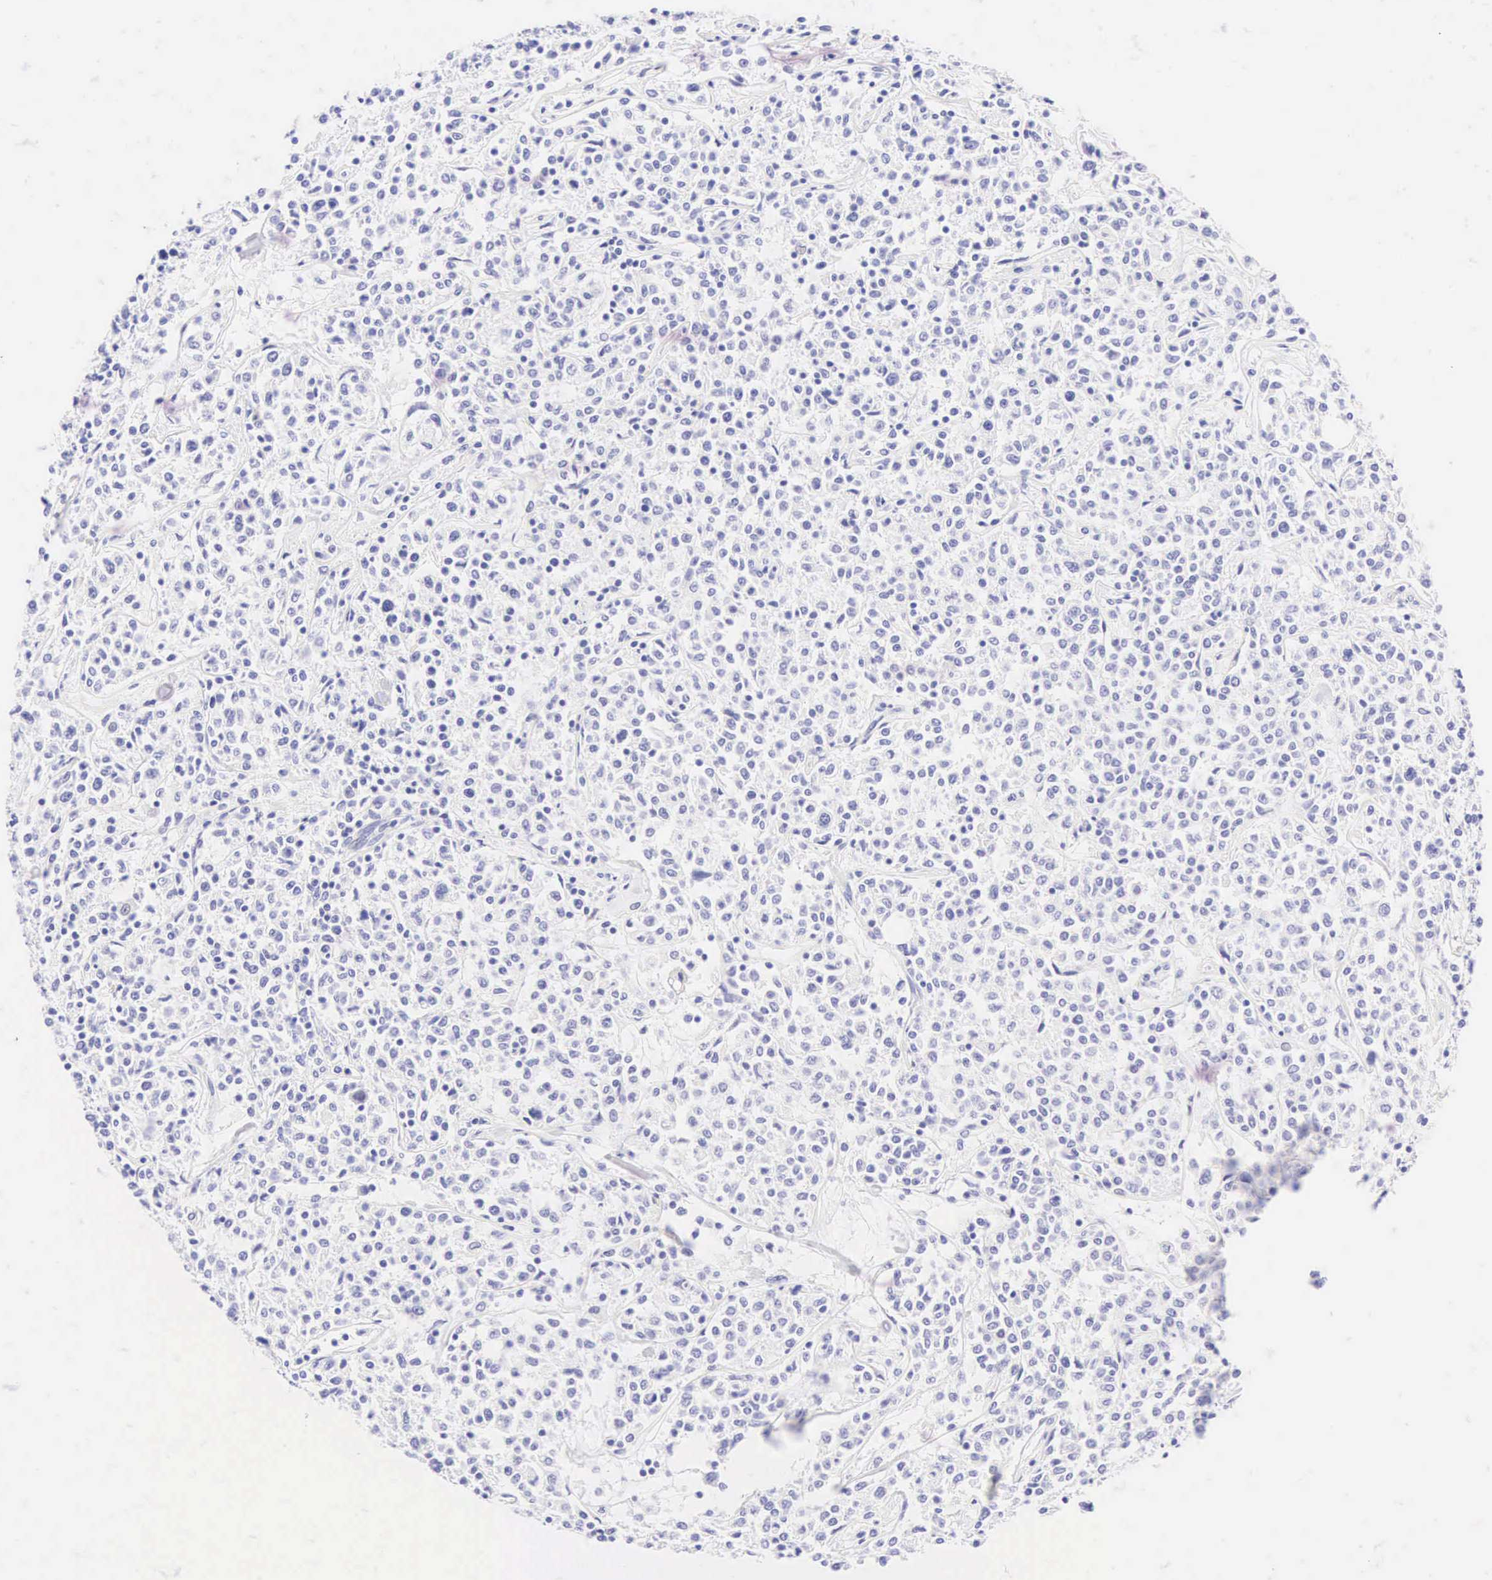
{"staining": {"intensity": "negative", "quantity": "none", "location": "none"}, "tissue": "lymphoma", "cell_type": "Tumor cells", "image_type": "cancer", "snomed": [{"axis": "morphology", "description": "Malignant lymphoma, non-Hodgkin's type, Low grade"}, {"axis": "topography", "description": "Small intestine"}], "caption": "An immunohistochemistry (IHC) photomicrograph of low-grade malignant lymphoma, non-Hodgkin's type is shown. There is no staining in tumor cells of low-grade malignant lymphoma, non-Hodgkin's type. (Brightfield microscopy of DAB (3,3'-diaminobenzidine) immunohistochemistry at high magnification).", "gene": "CALD1", "patient": {"sex": "female", "age": 59}}